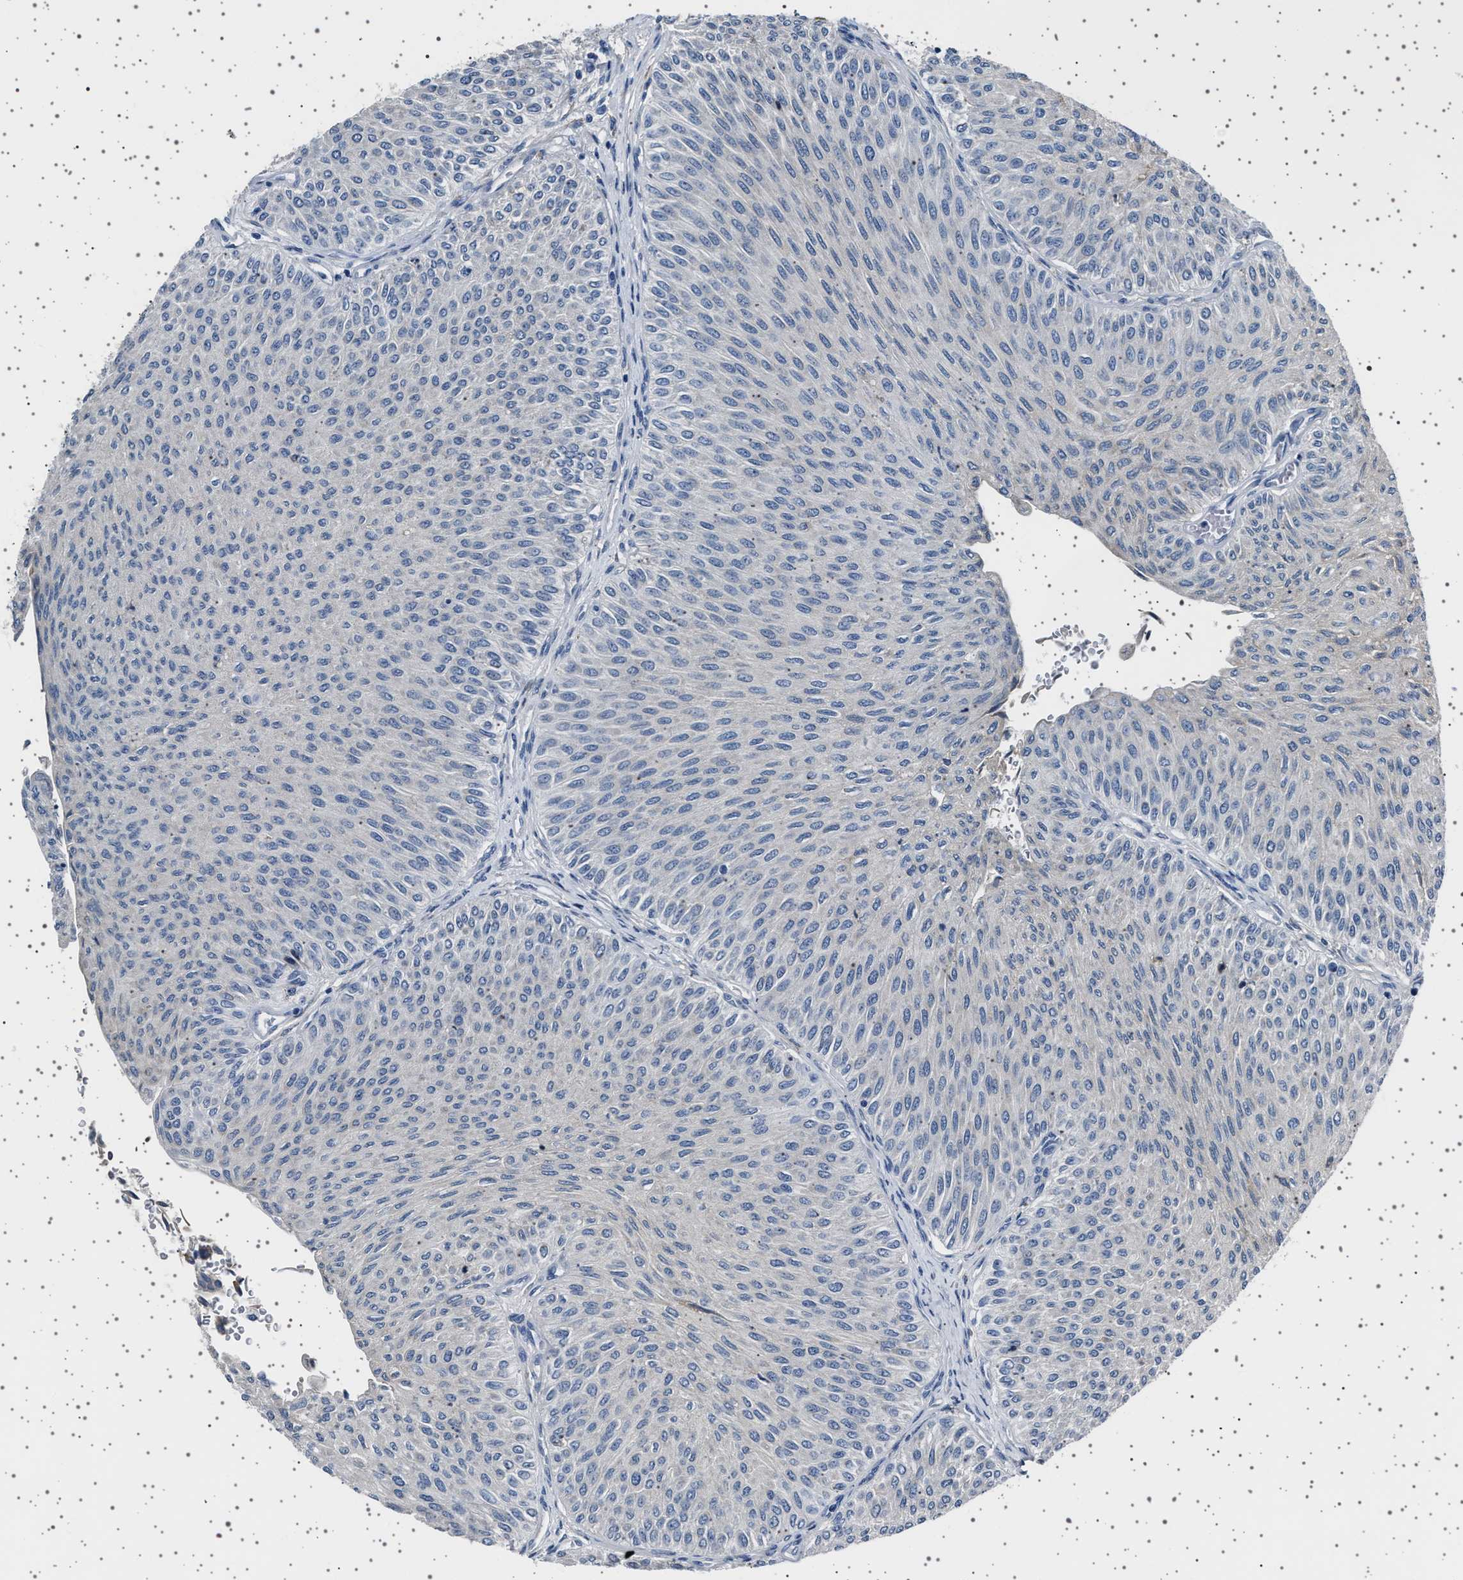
{"staining": {"intensity": "negative", "quantity": "none", "location": "none"}, "tissue": "urothelial cancer", "cell_type": "Tumor cells", "image_type": "cancer", "snomed": [{"axis": "morphology", "description": "Urothelial carcinoma, Low grade"}, {"axis": "topography", "description": "Urinary bladder"}], "caption": "High power microscopy image of an IHC image of urothelial cancer, revealing no significant staining in tumor cells.", "gene": "FTCD", "patient": {"sex": "male", "age": 78}}